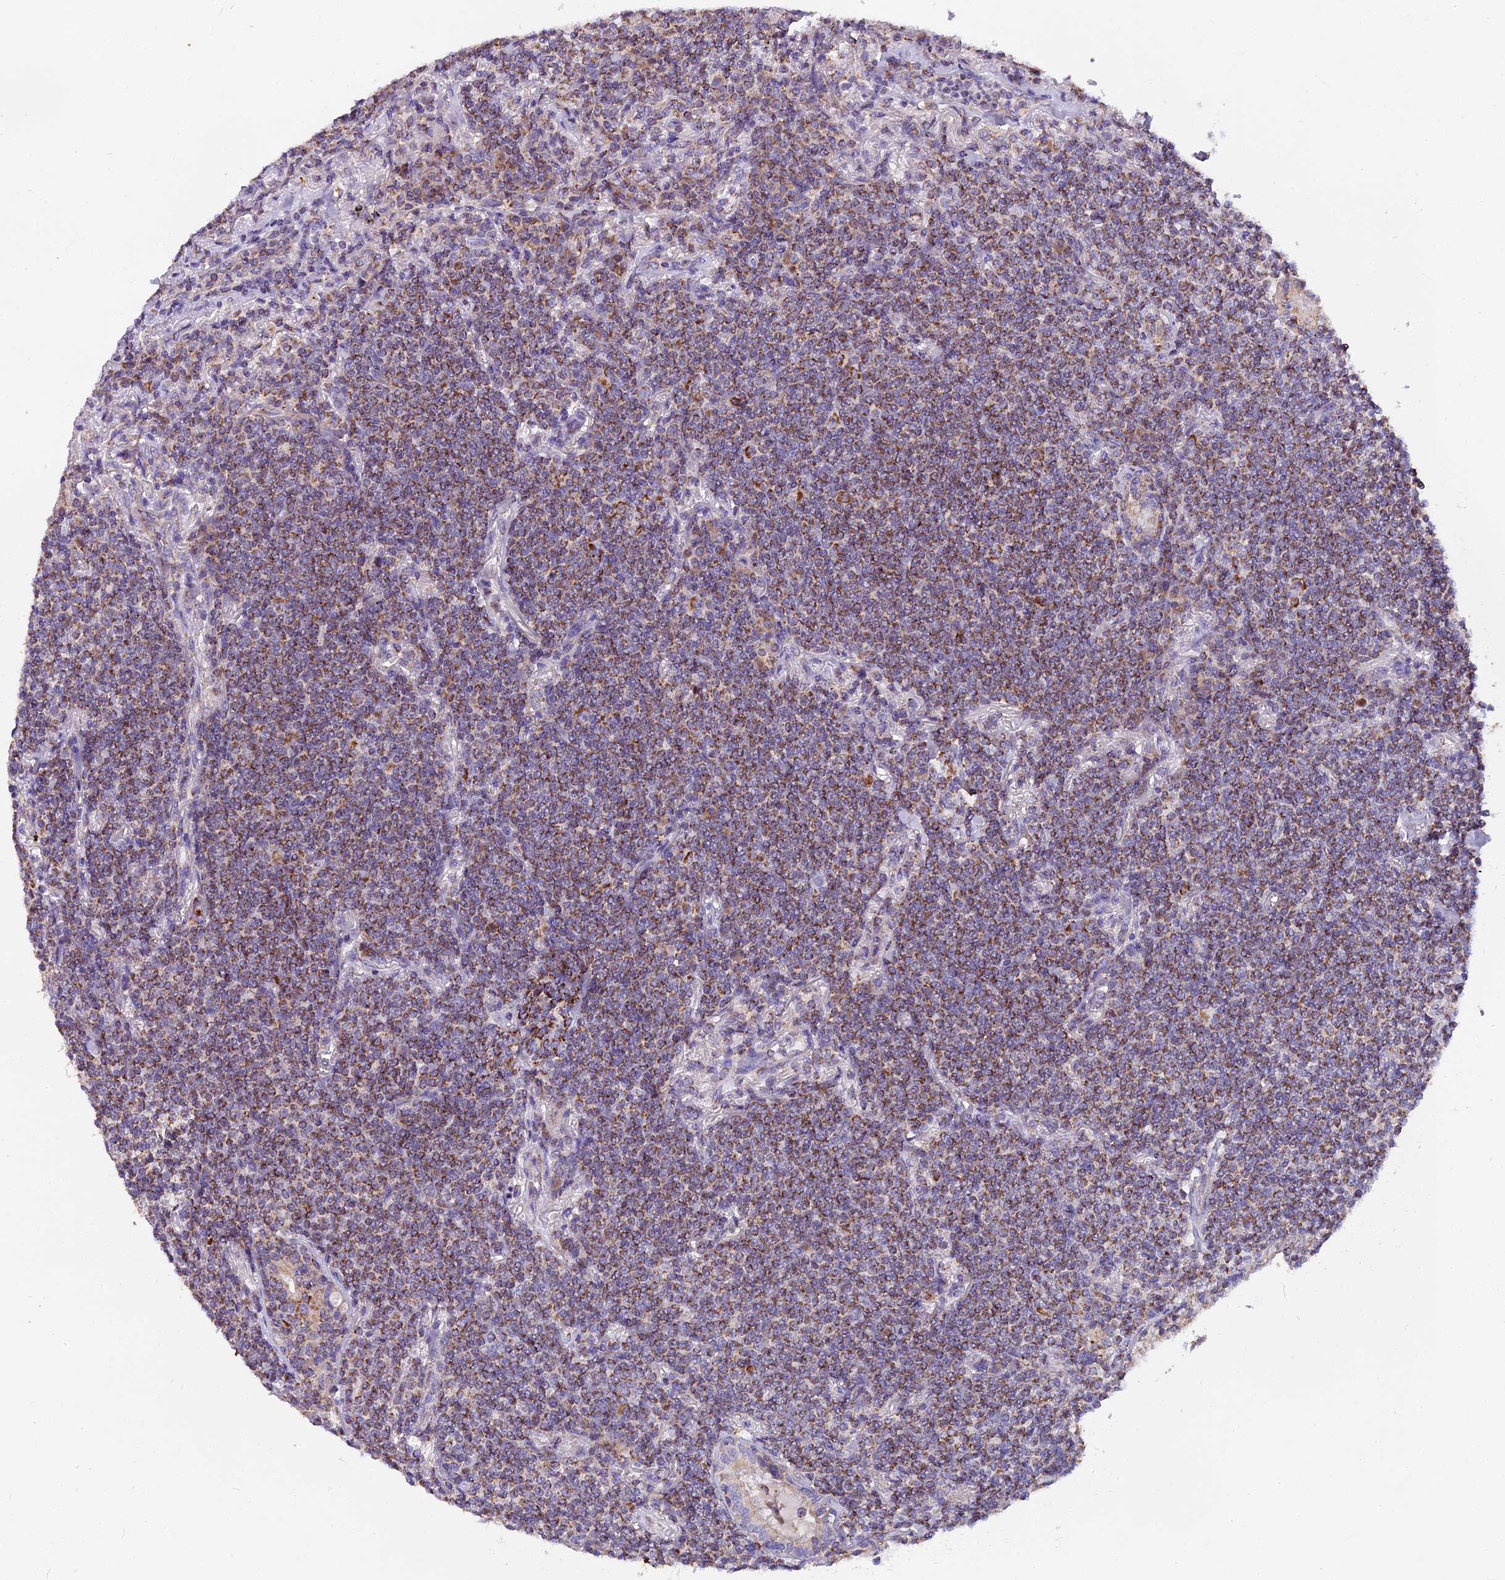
{"staining": {"intensity": "moderate", "quantity": ">75%", "location": "cytoplasmic/membranous"}, "tissue": "lymphoma", "cell_type": "Tumor cells", "image_type": "cancer", "snomed": [{"axis": "morphology", "description": "Malignant lymphoma, non-Hodgkin's type, Low grade"}, {"axis": "topography", "description": "Lung"}], "caption": "Lymphoma was stained to show a protein in brown. There is medium levels of moderate cytoplasmic/membranous expression in approximately >75% of tumor cells.", "gene": "MGME1", "patient": {"sex": "female", "age": 71}}